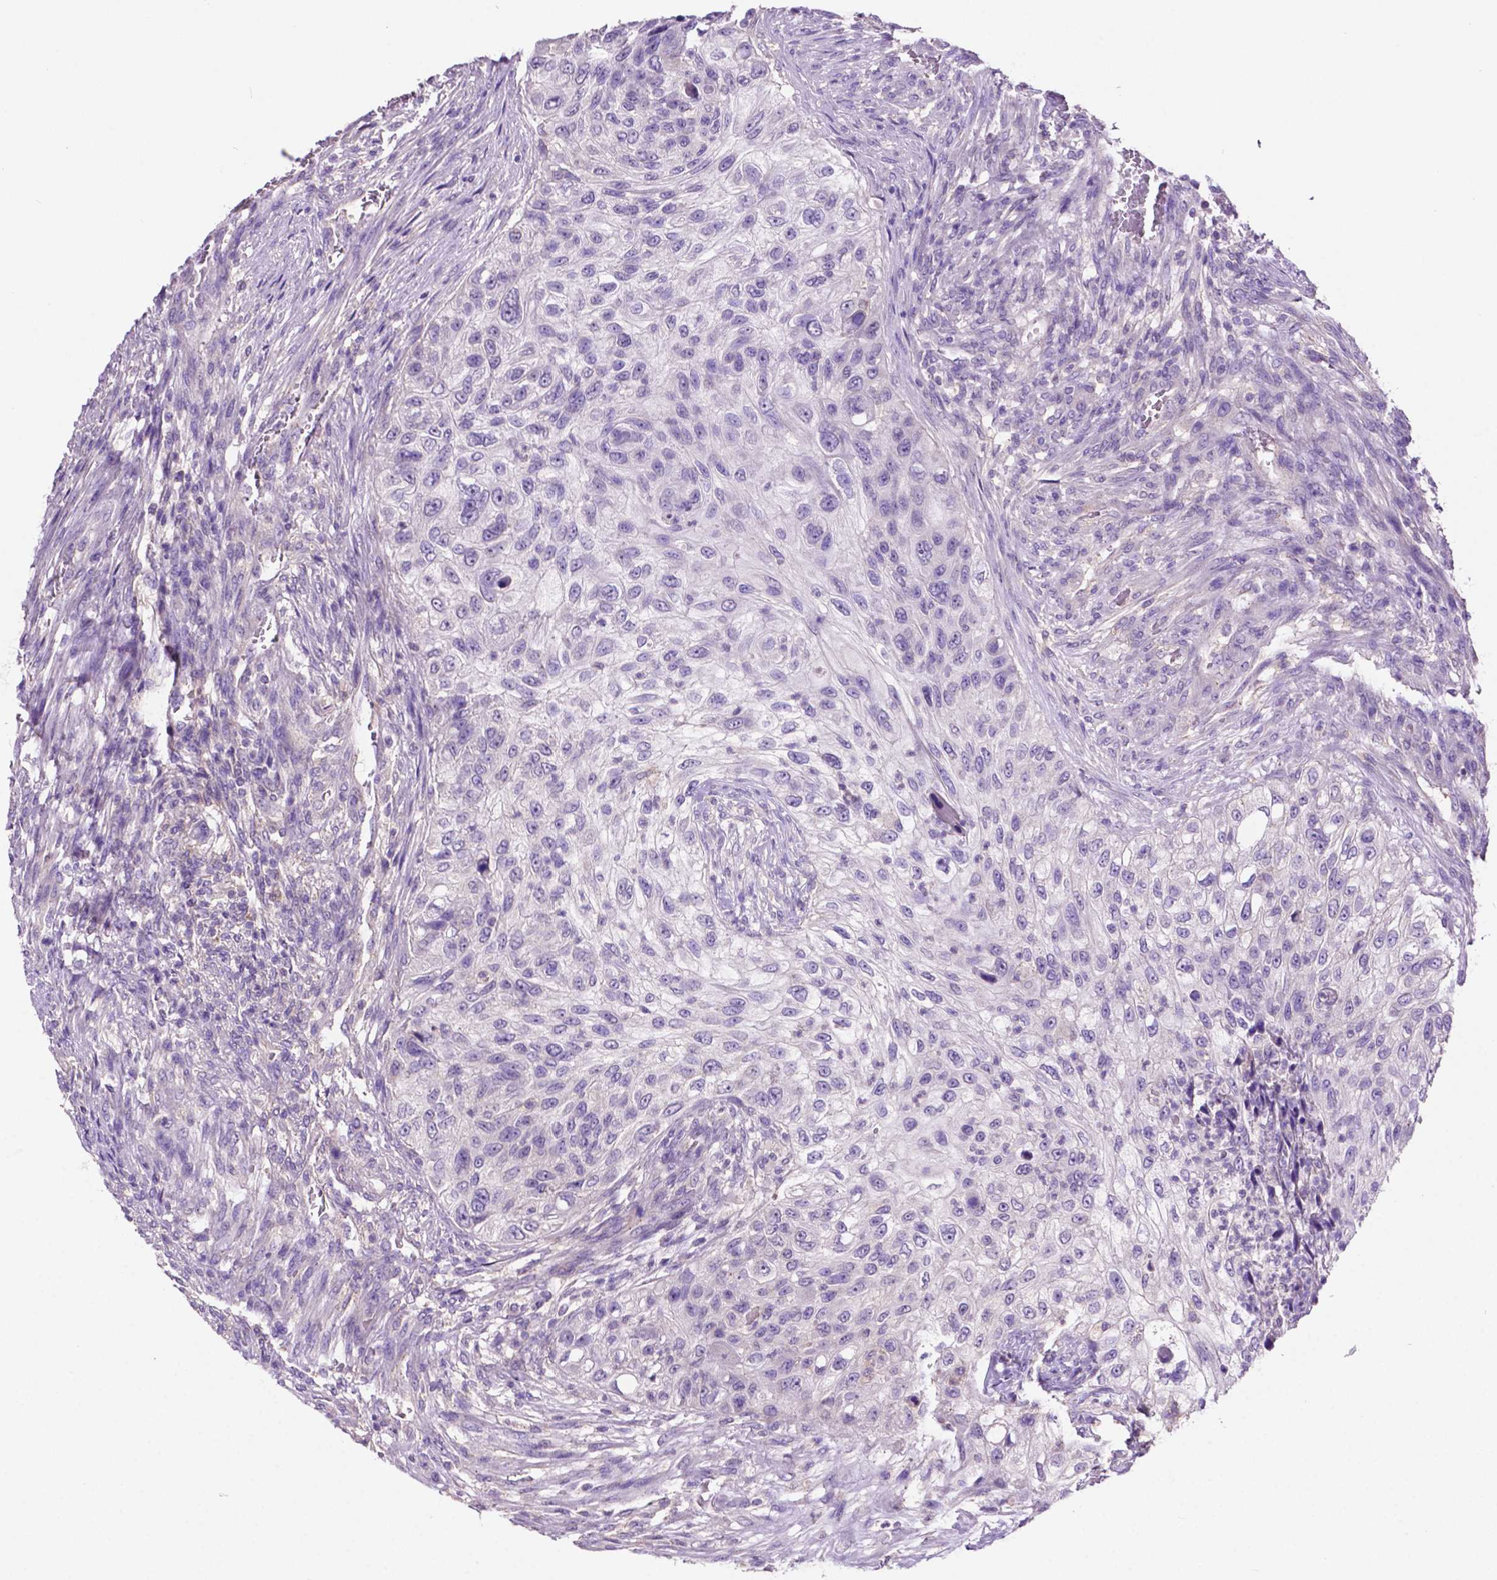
{"staining": {"intensity": "negative", "quantity": "none", "location": "none"}, "tissue": "urothelial cancer", "cell_type": "Tumor cells", "image_type": "cancer", "snomed": [{"axis": "morphology", "description": "Urothelial carcinoma, High grade"}, {"axis": "topography", "description": "Urinary bladder"}], "caption": "This is an immunohistochemistry micrograph of high-grade urothelial carcinoma. There is no staining in tumor cells.", "gene": "PRPS2", "patient": {"sex": "female", "age": 60}}